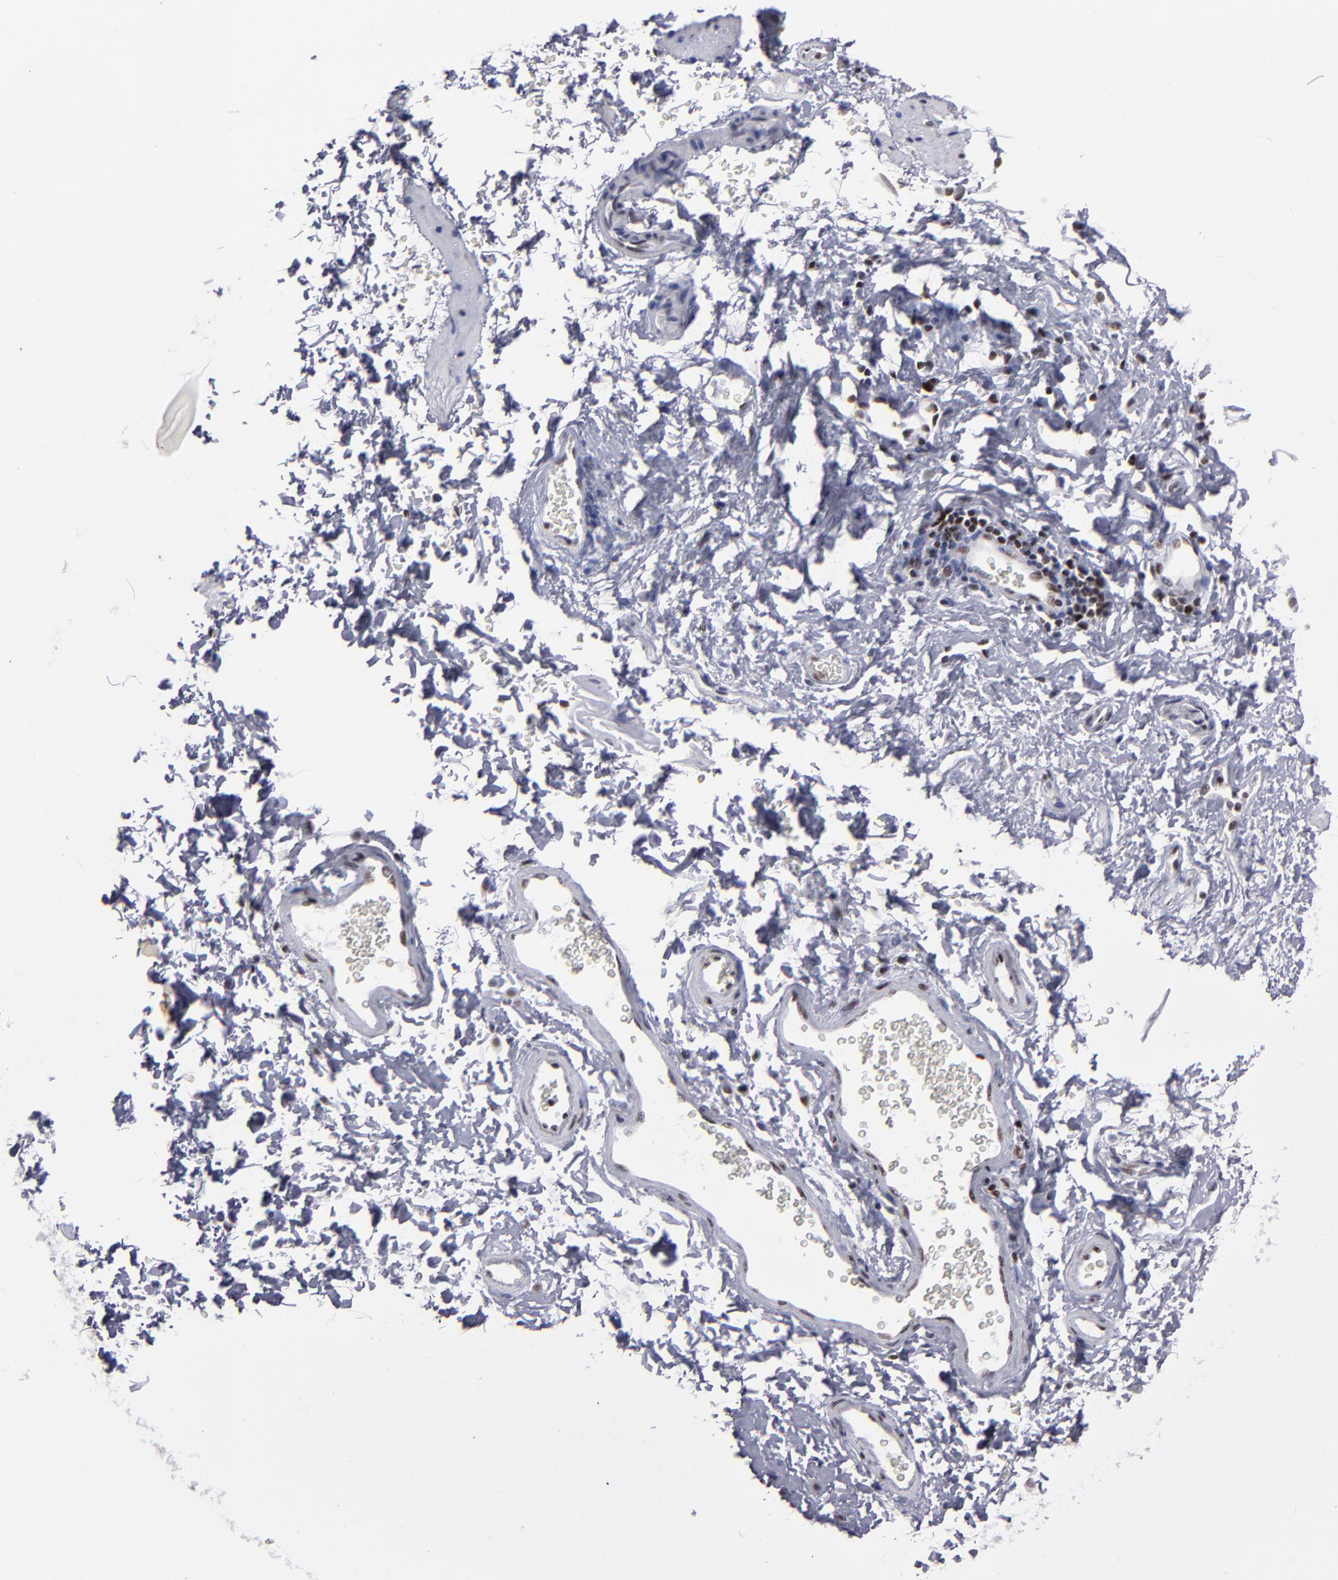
{"staining": {"intensity": "weak", "quantity": "25%-75%", "location": "nuclear"}, "tissue": "esophagus", "cell_type": "Squamous epithelial cells", "image_type": "normal", "snomed": [{"axis": "morphology", "description": "Normal tissue, NOS"}, {"axis": "topography", "description": "Esophagus"}], "caption": "IHC micrograph of unremarkable esophagus: esophagus stained using immunohistochemistry (IHC) demonstrates low levels of weak protein expression localized specifically in the nuclear of squamous epithelial cells, appearing as a nuclear brown color.", "gene": "TERF2", "patient": {"sex": "female", "age": 61}}